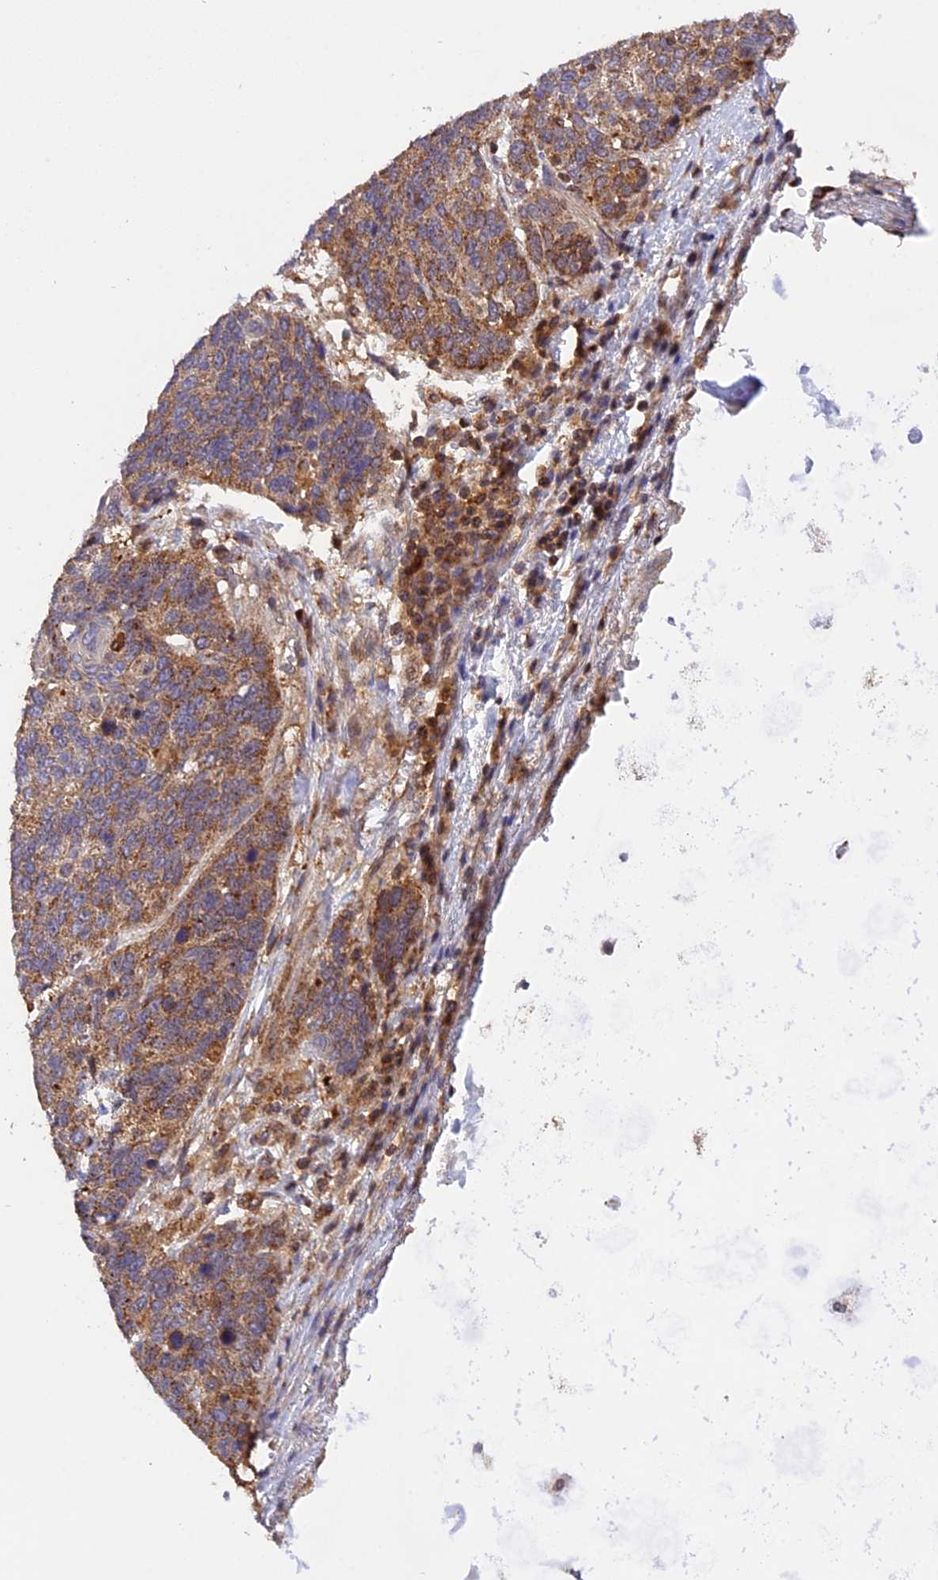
{"staining": {"intensity": "moderate", "quantity": ">75%", "location": "cytoplasmic/membranous"}, "tissue": "lung cancer", "cell_type": "Tumor cells", "image_type": "cancer", "snomed": [{"axis": "morphology", "description": "Squamous cell carcinoma, NOS"}, {"axis": "topography", "description": "Lung"}], "caption": "Lung cancer stained for a protein reveals moderate cytoplasmic/membranous positivity in tumor cells.", "gene": "PEX3", "patient": {"sex": "male", "age": 66}}